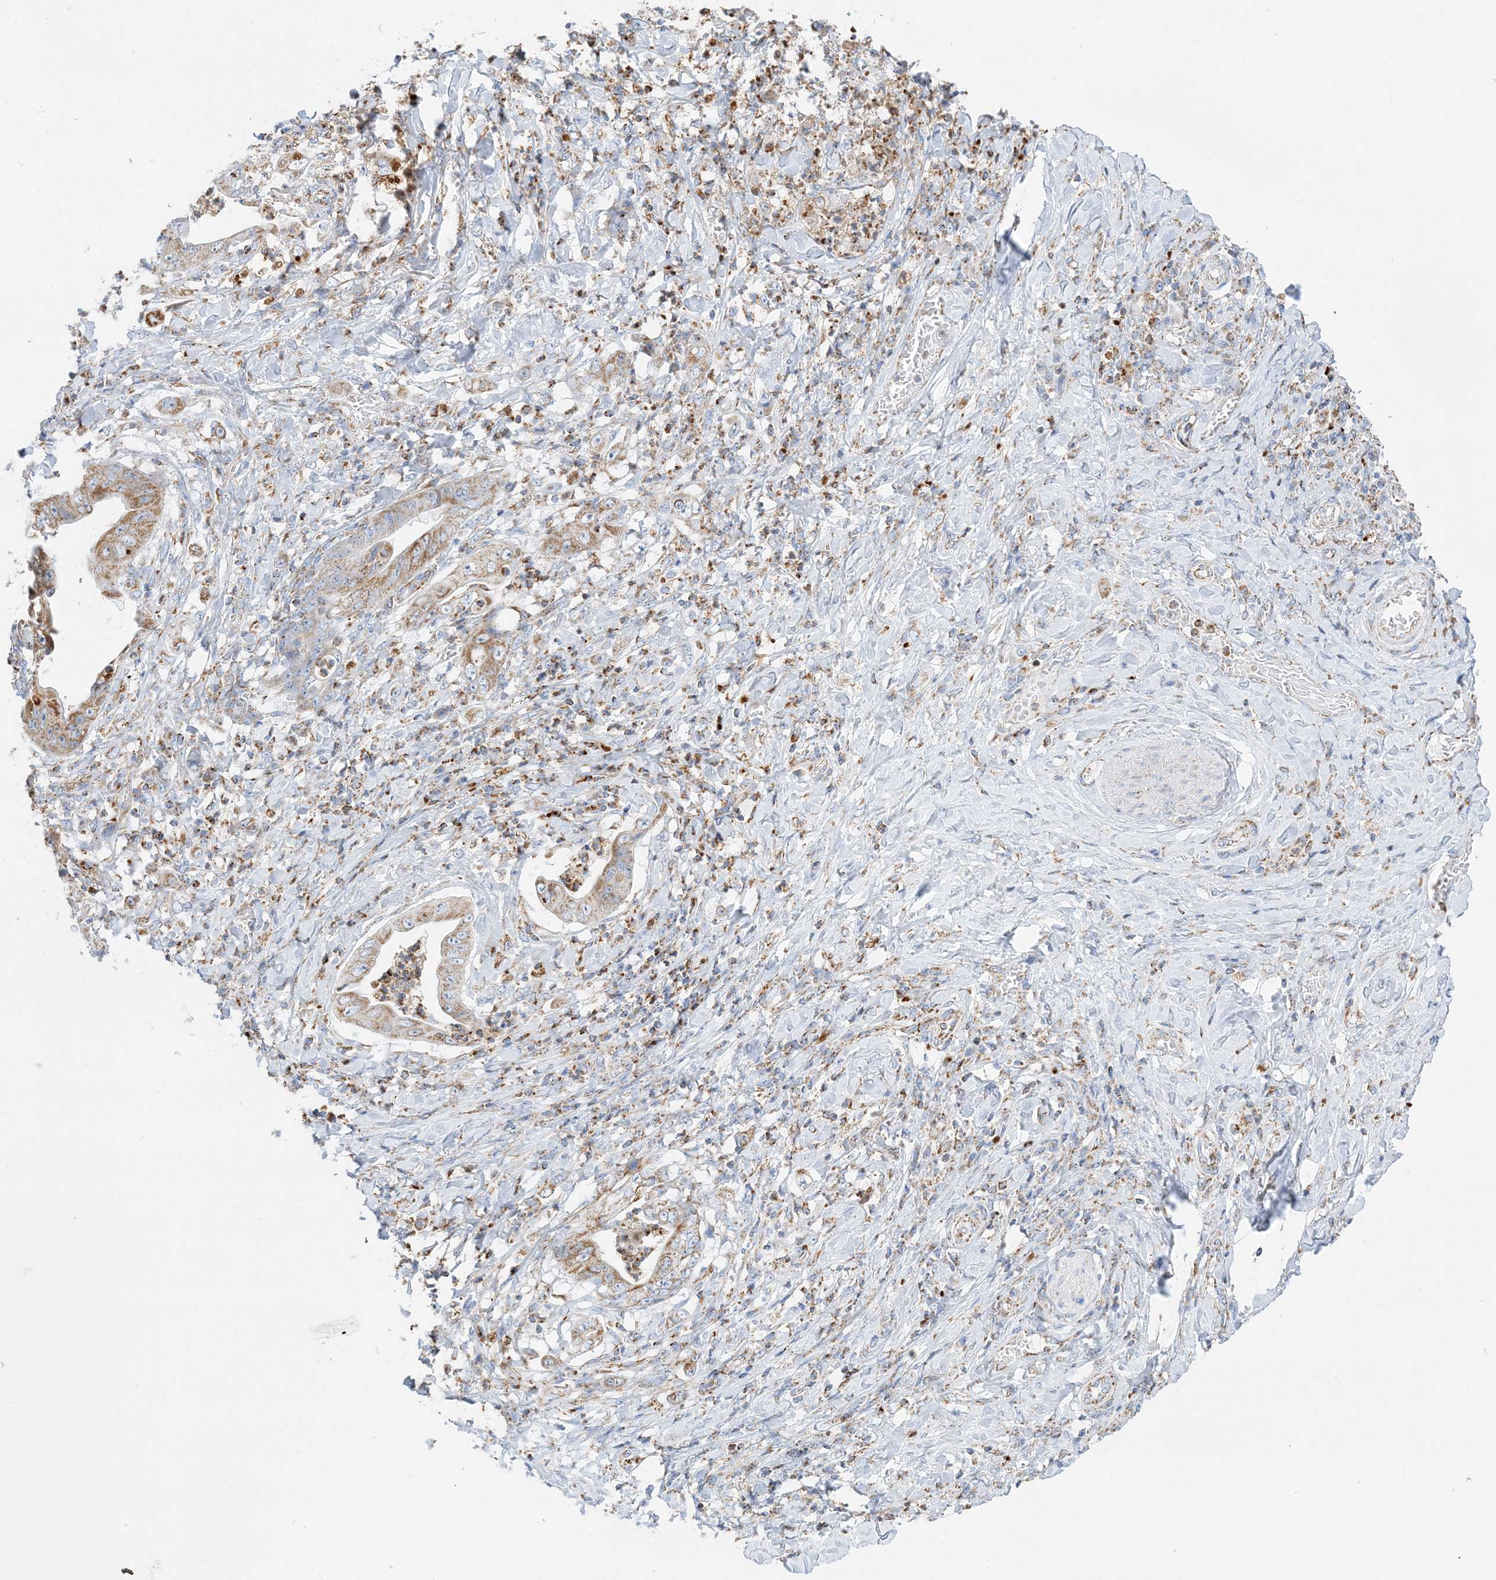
{"staining": {"intensity": "moderate", "quantity": ">75%", "location": "cytoplasmic/membranous"}, "tissue": "stomach cancer", "cell_type": "Tumor cells", "image_type": "cancer", "snomed": [{"axis": "morphology", "description": "Adenocarcinoma, NOS"}, {"axis": "topography", "description": "Stomach"}], "caption": "This is a photomicrograph of IHC staining of stomach adenocarcinoma, which shows moderate positivity in the cytoplasmic/membranous of tumor cells.", "gene": "CAPN13", "patient": {"sex": "female", "age": 73}}